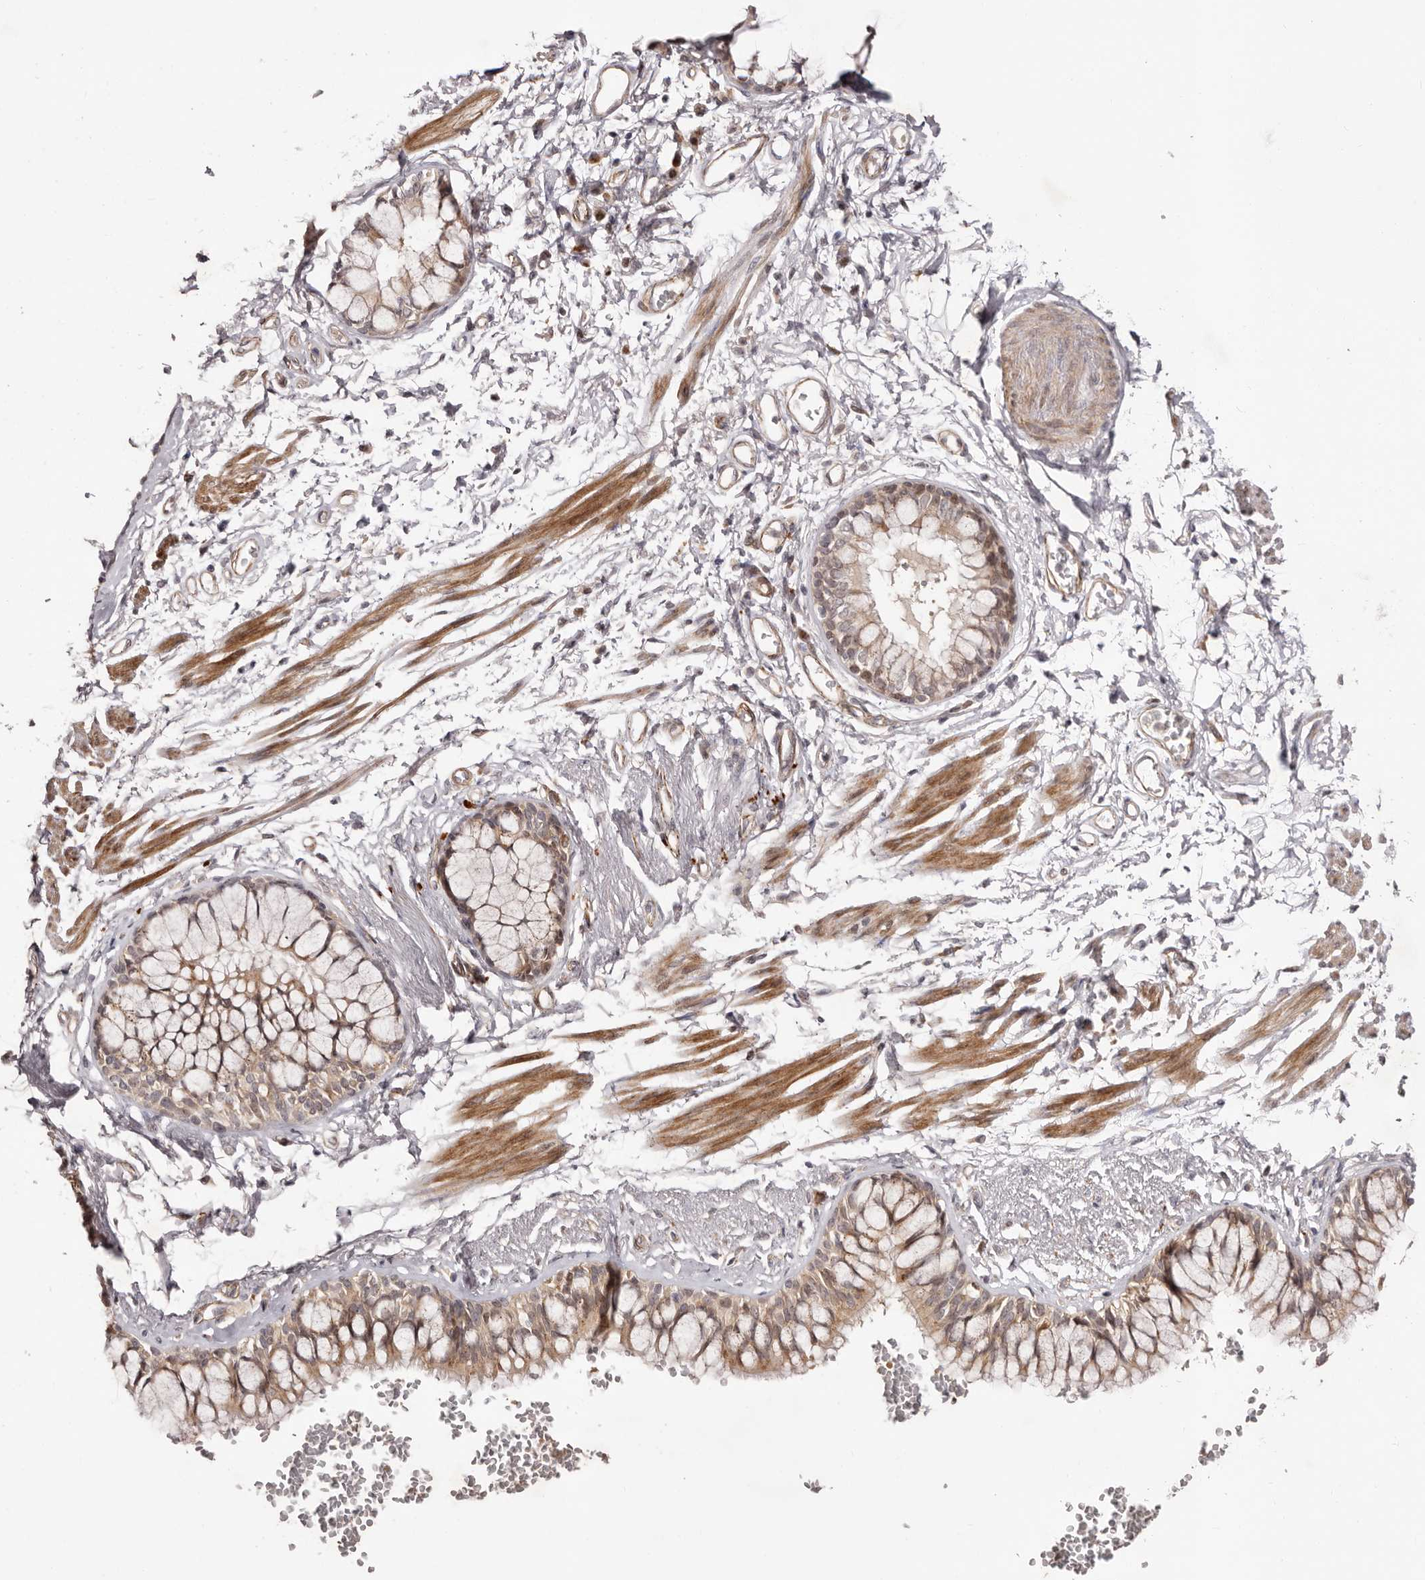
{"staining": {"intensity": "moderate", "quantity": ">75%", "location": "cytoplasmic/membranous"}, "tissue": "bronchus", "cell_type": "Respiratory epithelial cells", "image_type": "normal", "snomed": [{"axis": "morphology", "description": "Normal tissue, NOS"}, {"axis": "topography", "description": "Cartilage tissue"}, {"axis": "topography", "description": "Bronchus"}], "caption": "Bronchus stained with DAB (3,3'-diaminobenzidine) IHC reveals medium levels of moderate cytoplasmic/membranous staining in approximately >75% of respiratory epithelial cells.", "gene": "MICAL2", "patient": {"sex": "female", "age": 73}}